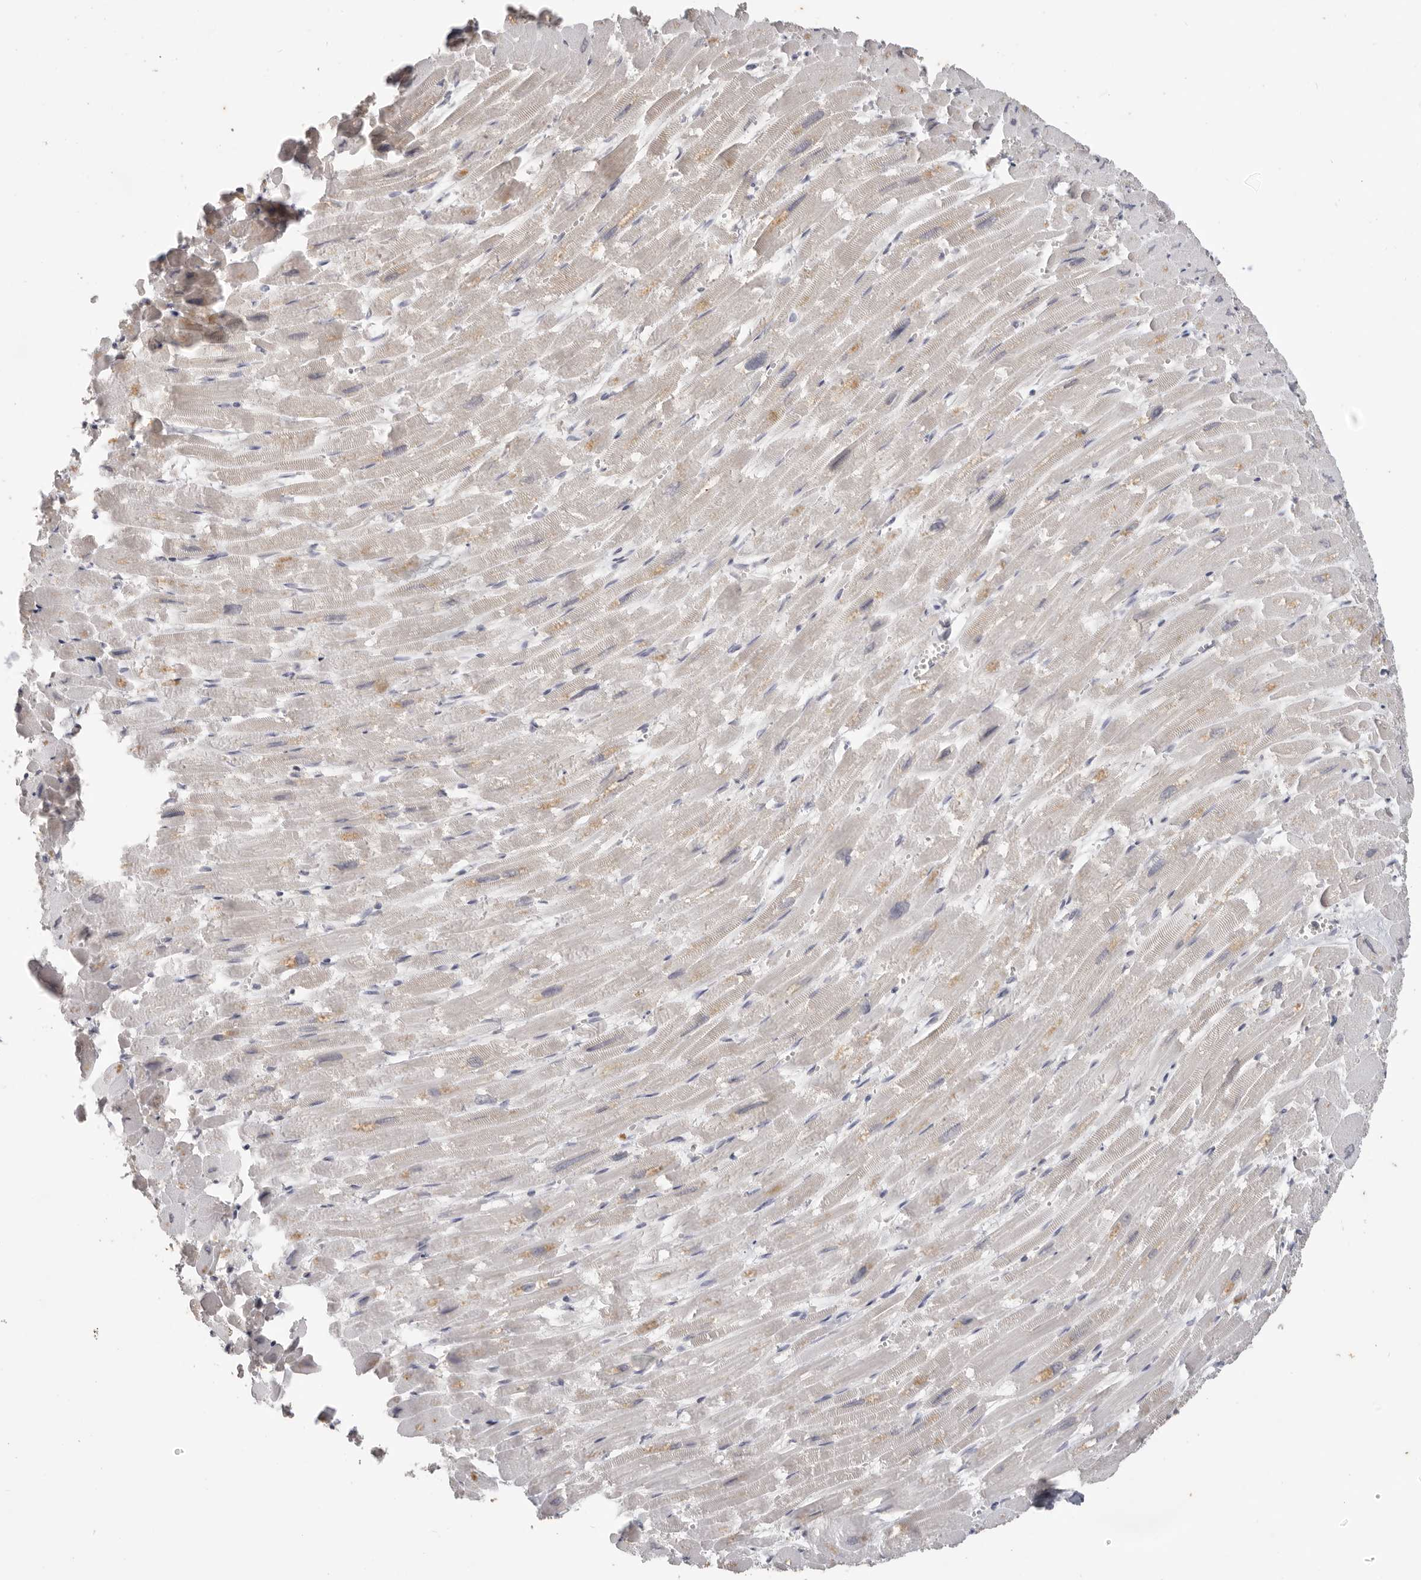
{"staining": {"intensity": "weak", "quantity": "<25%", "location": "cytoplasmic/membranous"}, "tissue": "heart muscle", "cell_type": "Cardiomyocytes", "image_type": "normal", "snomed": [{"axis": "morphology", "description": "Normal tissue, NOS"}, {"axis": "topography", "description": "Heart"}], "caption": "Cardiomyocytes show no significant expression in normal heart muscle. The staining was performed using DAB to visualize the protein expression in brown, while the nuclei were stained in blue with hematoxylin (Magnification: 20x).", "gene": "WDR77", "patient": {"sex": "male", "age": 54}}